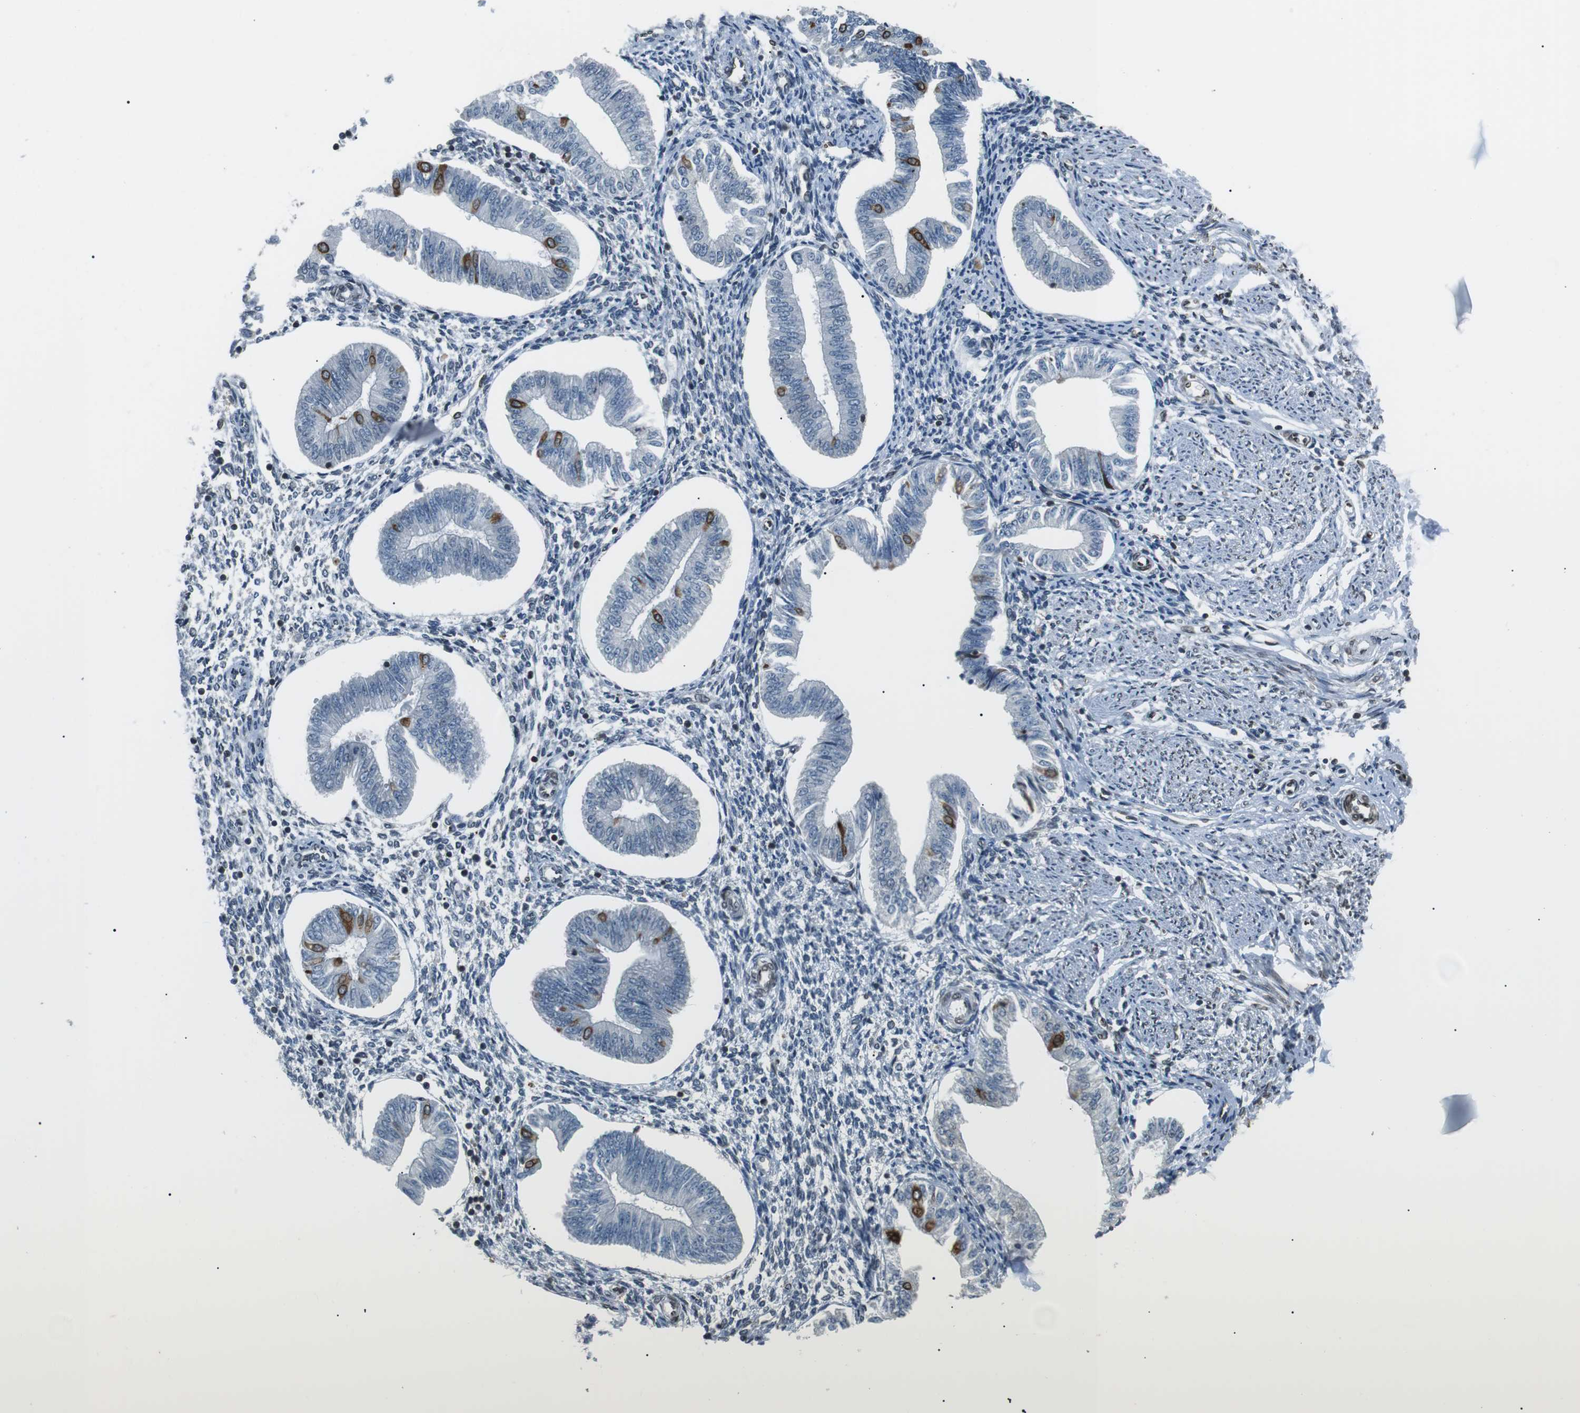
{"staining": {"intensity": "negative", "quantity": "none", "location": "none"}, "tissue": "endometrium", "cell_type": "Cells in endometrial stroma", "image_type": "normal", "snomed": [{"axis": "morphology", "description": "Normal tissue, NOS"}, {"axis": "topography", "description": "Endometrium"}], "caption": "A histopathology image of human endometrium is negative for staining in cells in endometrial stroma. Brightfield microscopy of immunohistochemistry stained with DAB (3,3'-diaminobenzidine) (brown) and hematoxylin (blue), captured at high magnification.", "gene": "TMX4", "patient": {"sex": "female", "age": 50}}